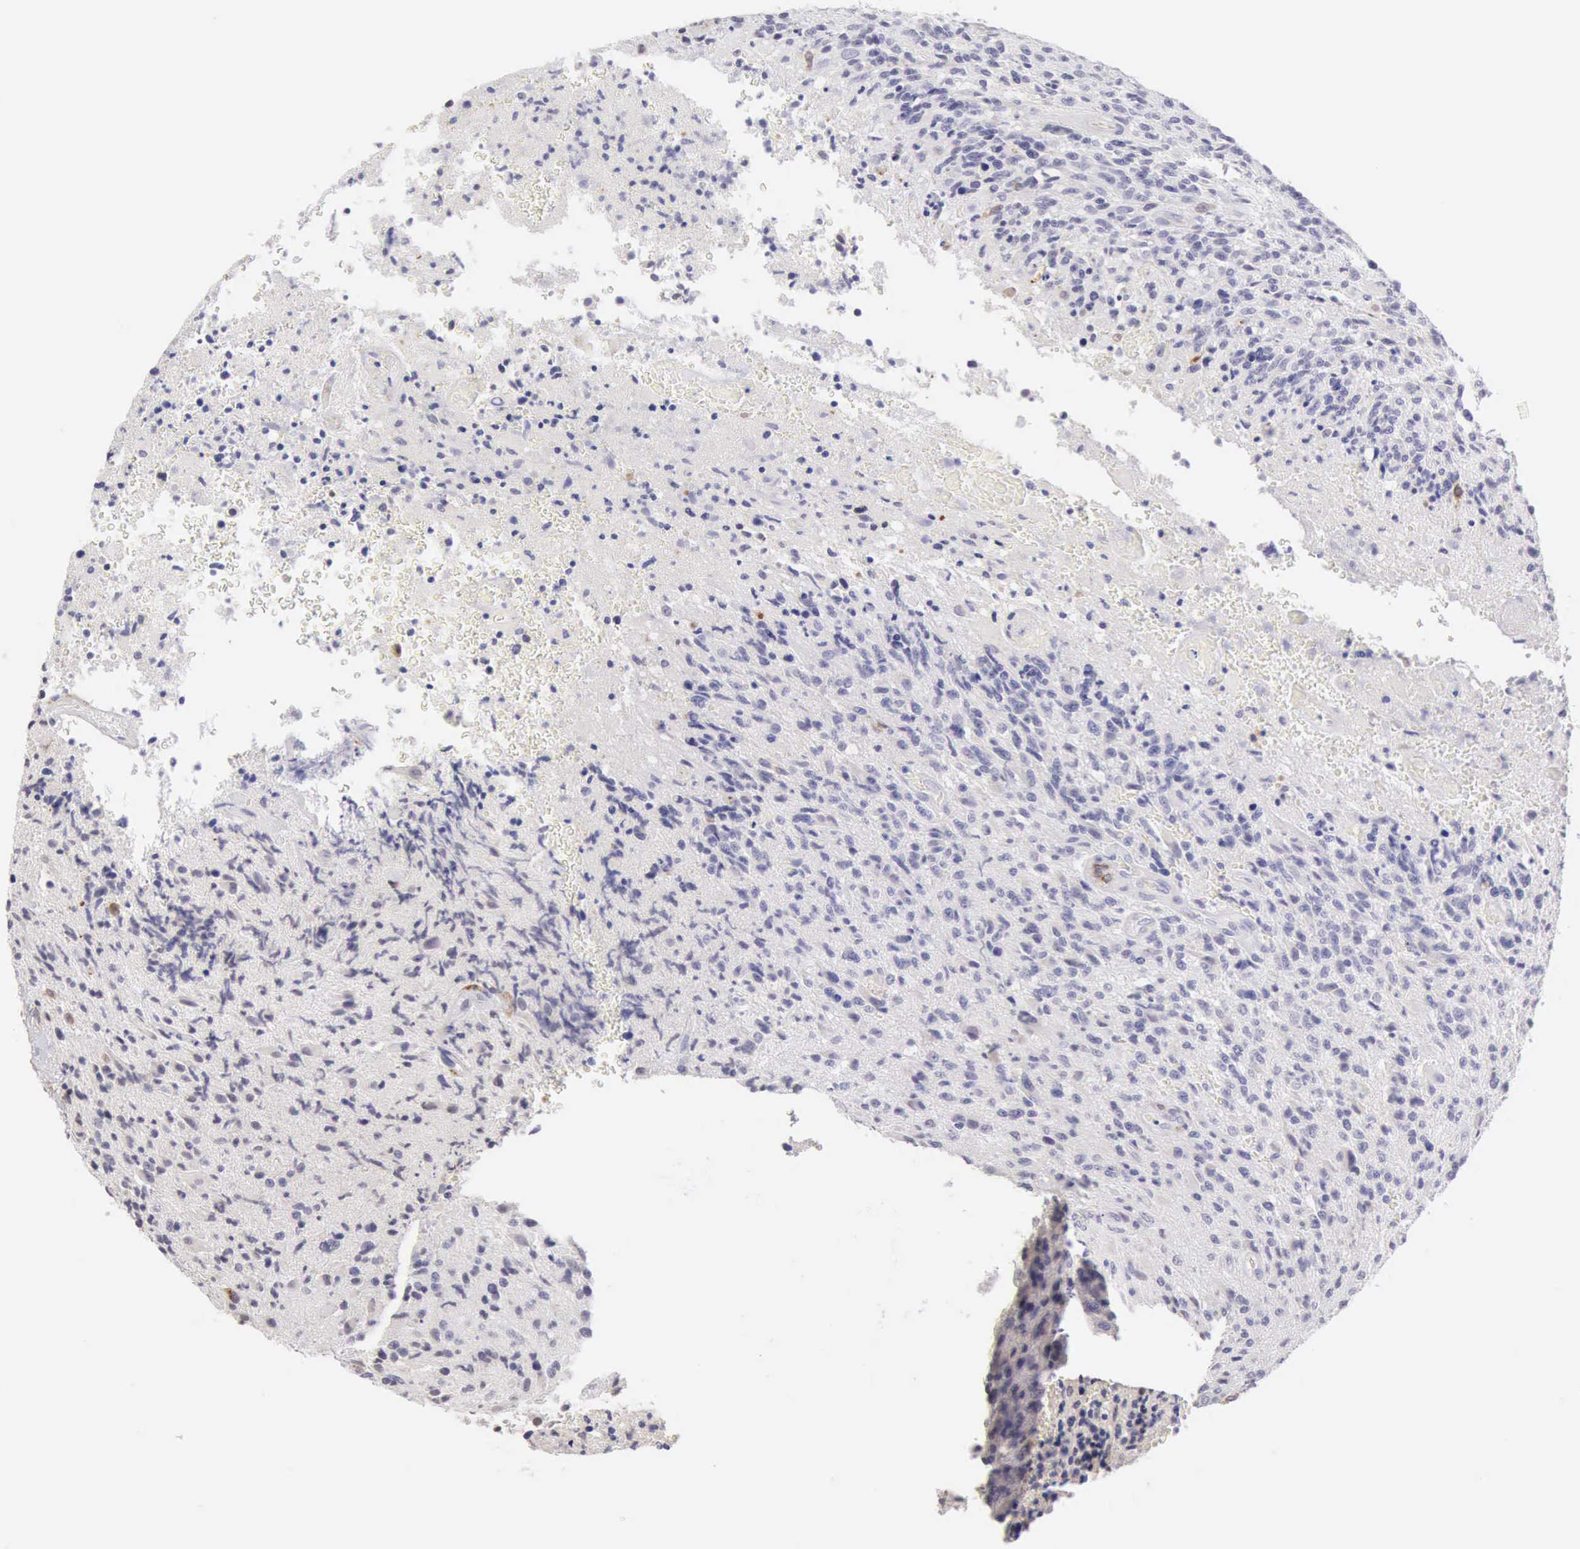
{"staining": {"intensity": "negative", "quantity": "none", "location": "none"}, "tissue": "glioma", "cell_type": "Tumor cells", "image_type": "cancer", "snomed": [{"axis": "morphology", "description": "Glioma, malignant, High grade"}, {"axis": "topography", "description": "Brain"}], "caption": "DAB (3,3'-diaminobenzidine) immunohistochemical staining of malignant high-grade glioma exhibits no significant positivity in tumor cells.", "gene": "RNASE1", "patient": {"sex": "male", "age": 36}}